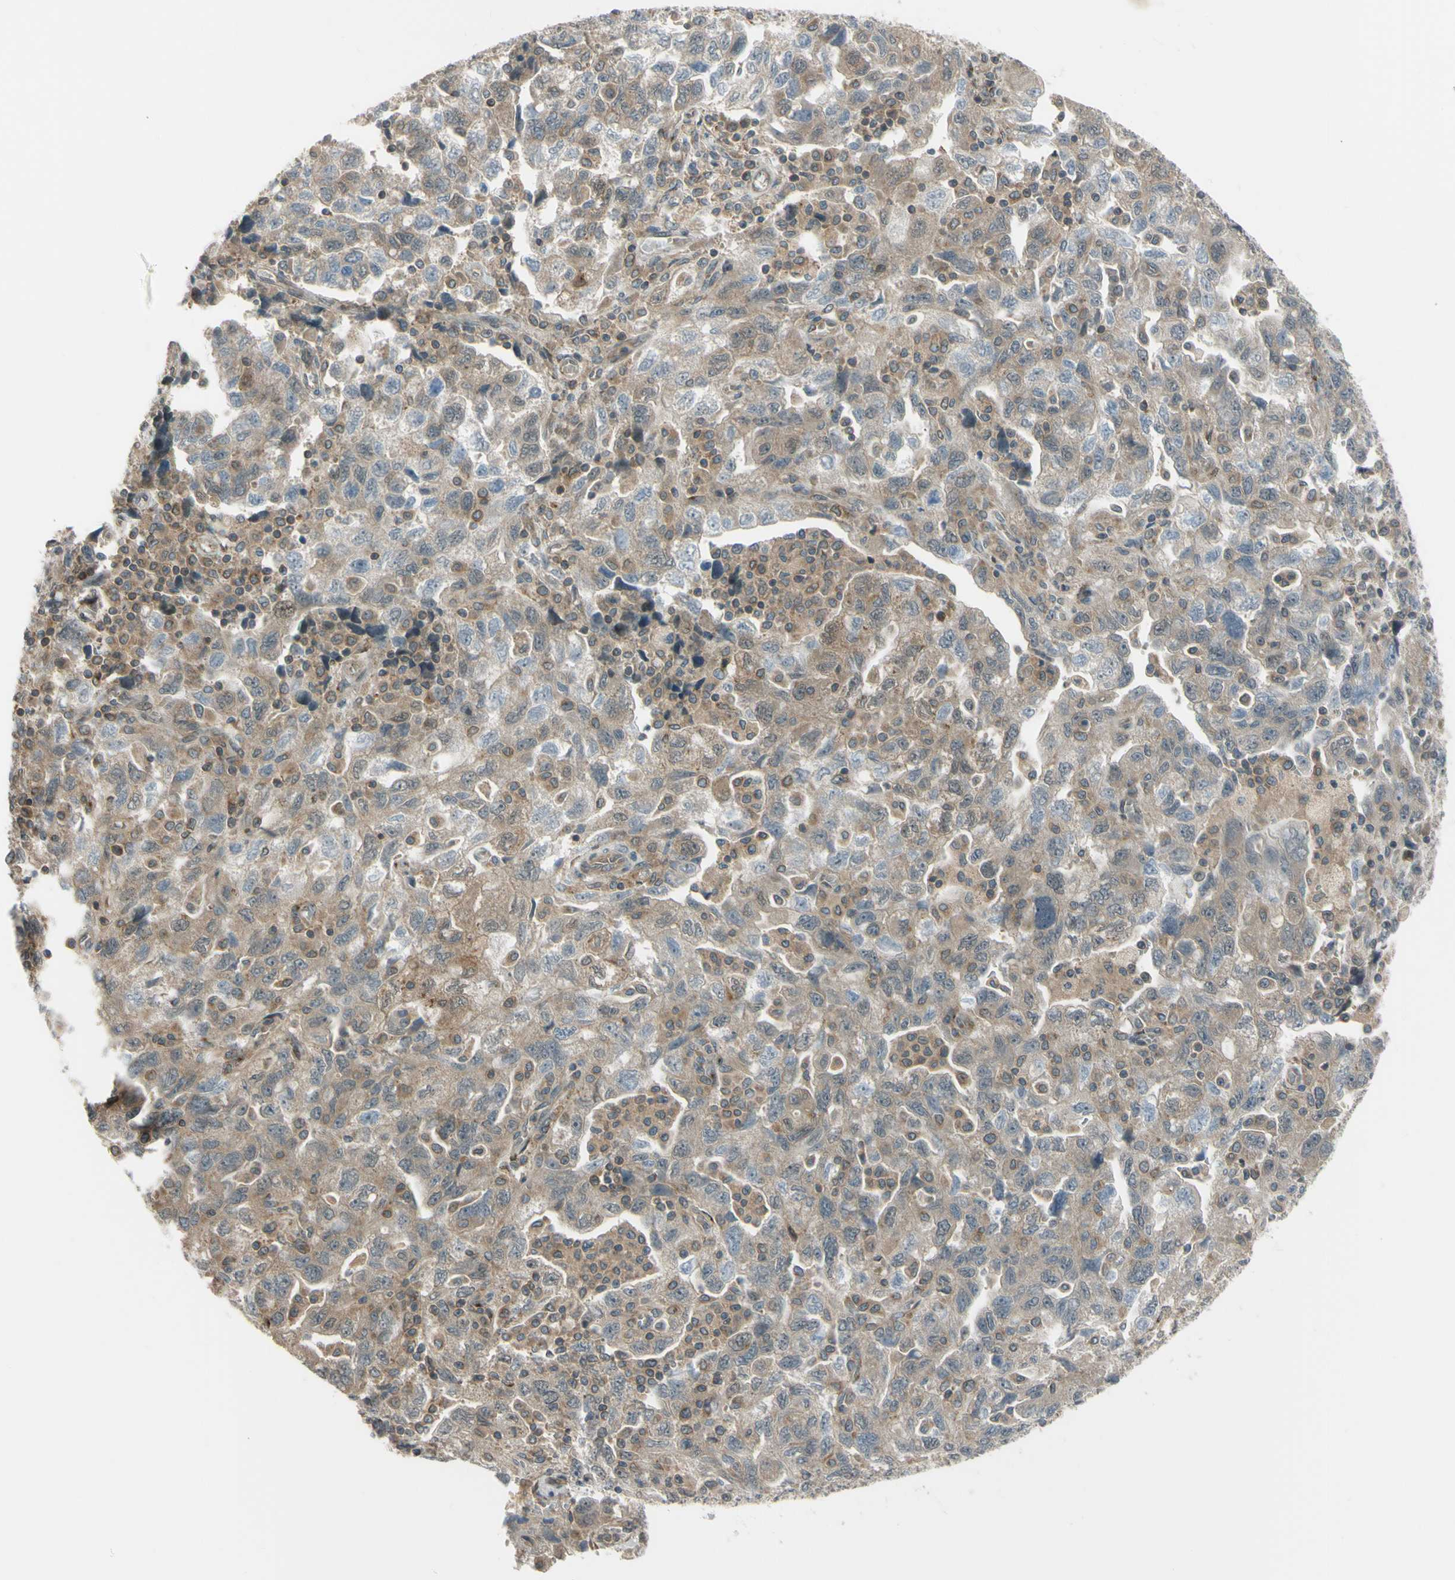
{"staining": {"intensity": "weak", "quantity": "25%-75%", "location": "cytoplasmic/membranous,nuclear"}, "tissue": "ovarian cancer", "cell_type": "Tumor cells", "image_type": "cancer", "snomed": [{"axis": "morphology", "description": "Carcinoma, NOS"}, {"axis": "morphology", "description": "Cystadenocarcinoma, serous, NOS"}, {"axis": "topography", "description": "Ovary"}], "caption": "Immunohistochemical staining of ovarian cancer (carcinoma) exhibits weak cytoplasmic/membranous and nuclear protein expression in about 25%-75% of tumor cells.", "gene": "FLII", "patient": {"sex": "female", "age": 69}}